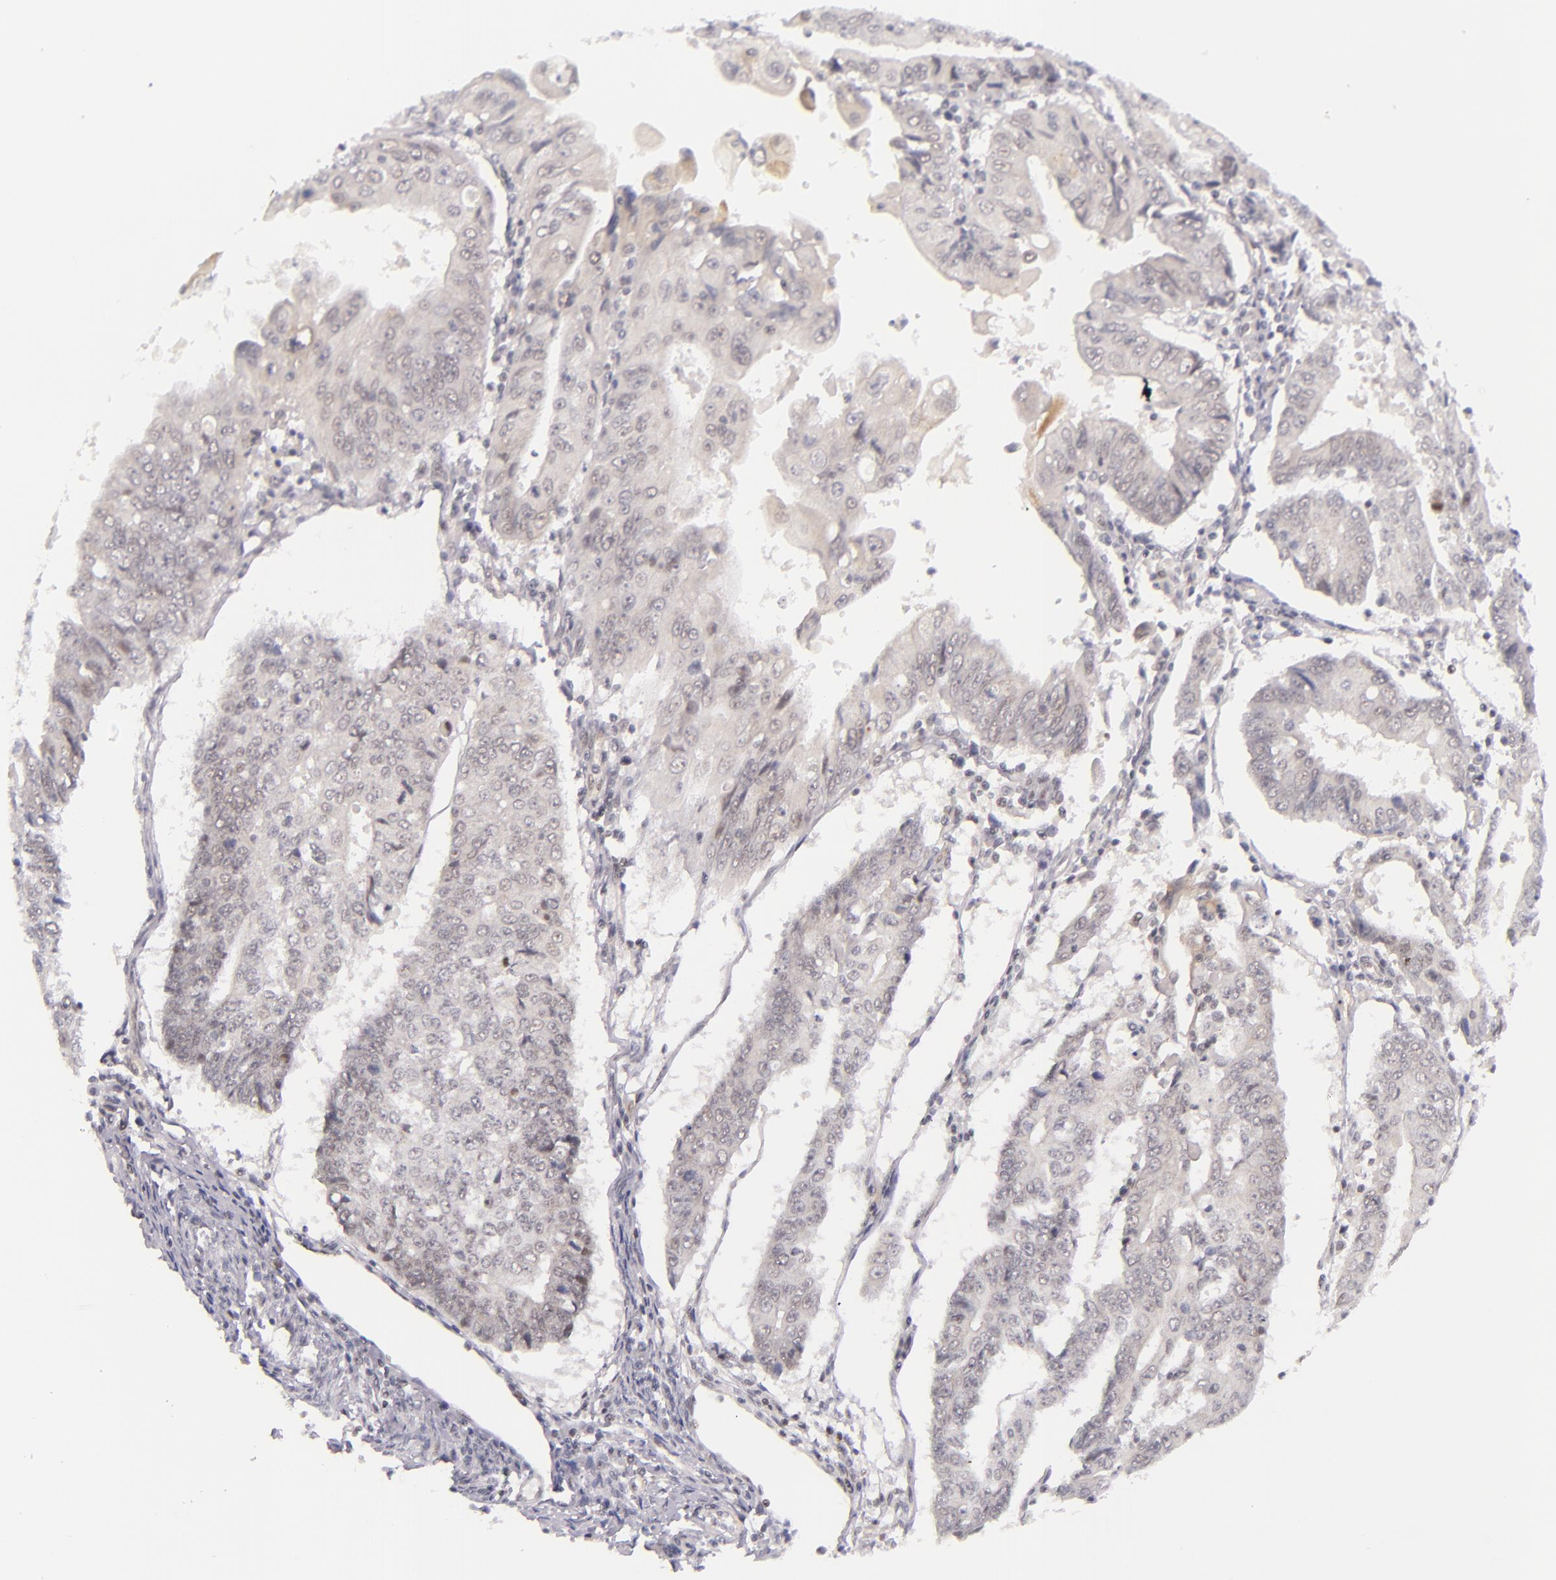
{"staining": {"intensity": "negative", "quantity": "none", "location": "none"}, "tissue": "endometrial cancer", "cell_type": "Tumor cells", "image_type": "cancer", "snomed": [{"axis": "morphology", "description": "Adenocarcinoma, NOS"}, {"axis": "topography", "description": "Endometrium"}], "caption": "IHC image of neoplastic tissue: endometrial cancer (adenocarcinoma) stained with DAB demonstrates no significant protein expression in tumor cells.", "gene": "BCL3", "patient": {"sex": "female", "age": 75}}